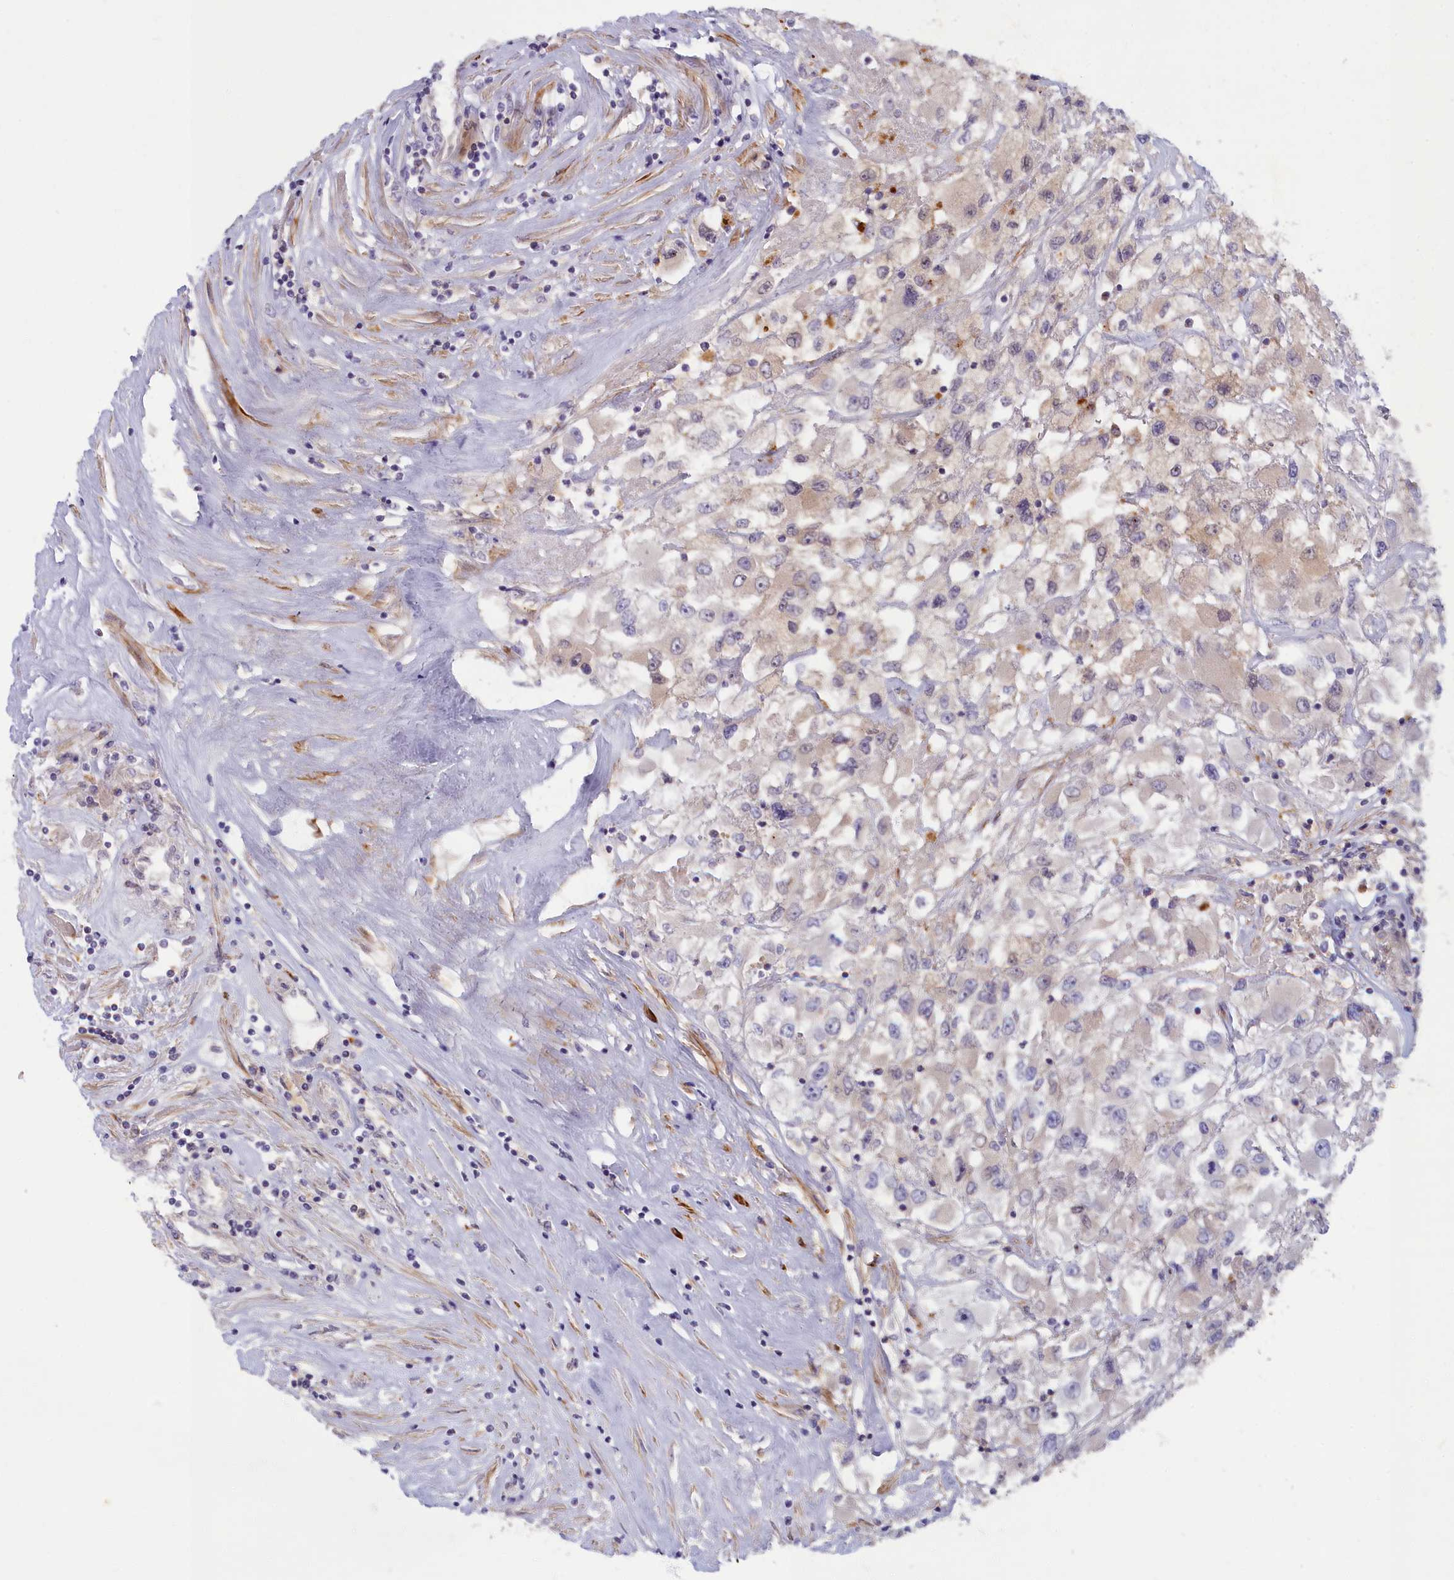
{"staining": {"intensity": "weak", "quantity": "25%-75%", "location": "cytoplasmic/membranous"}, "tissue": "renal cancer", "cell_type": "Tumor cells", "image_type": "cancer", "snomed": [{"axis": "morphology", "description": "Adenocarcinoma, NOS"}, {"axis": "topography", "description": "Kidney"}], "caption": "This image shows immunohistochemistry staining of human renal cancer, with low weak cytoplasmic/membranous staining in approximately 25%-75% of tumor cells.", "gene": "FCSK", "patient": {"sex": "female", "age": 52}}